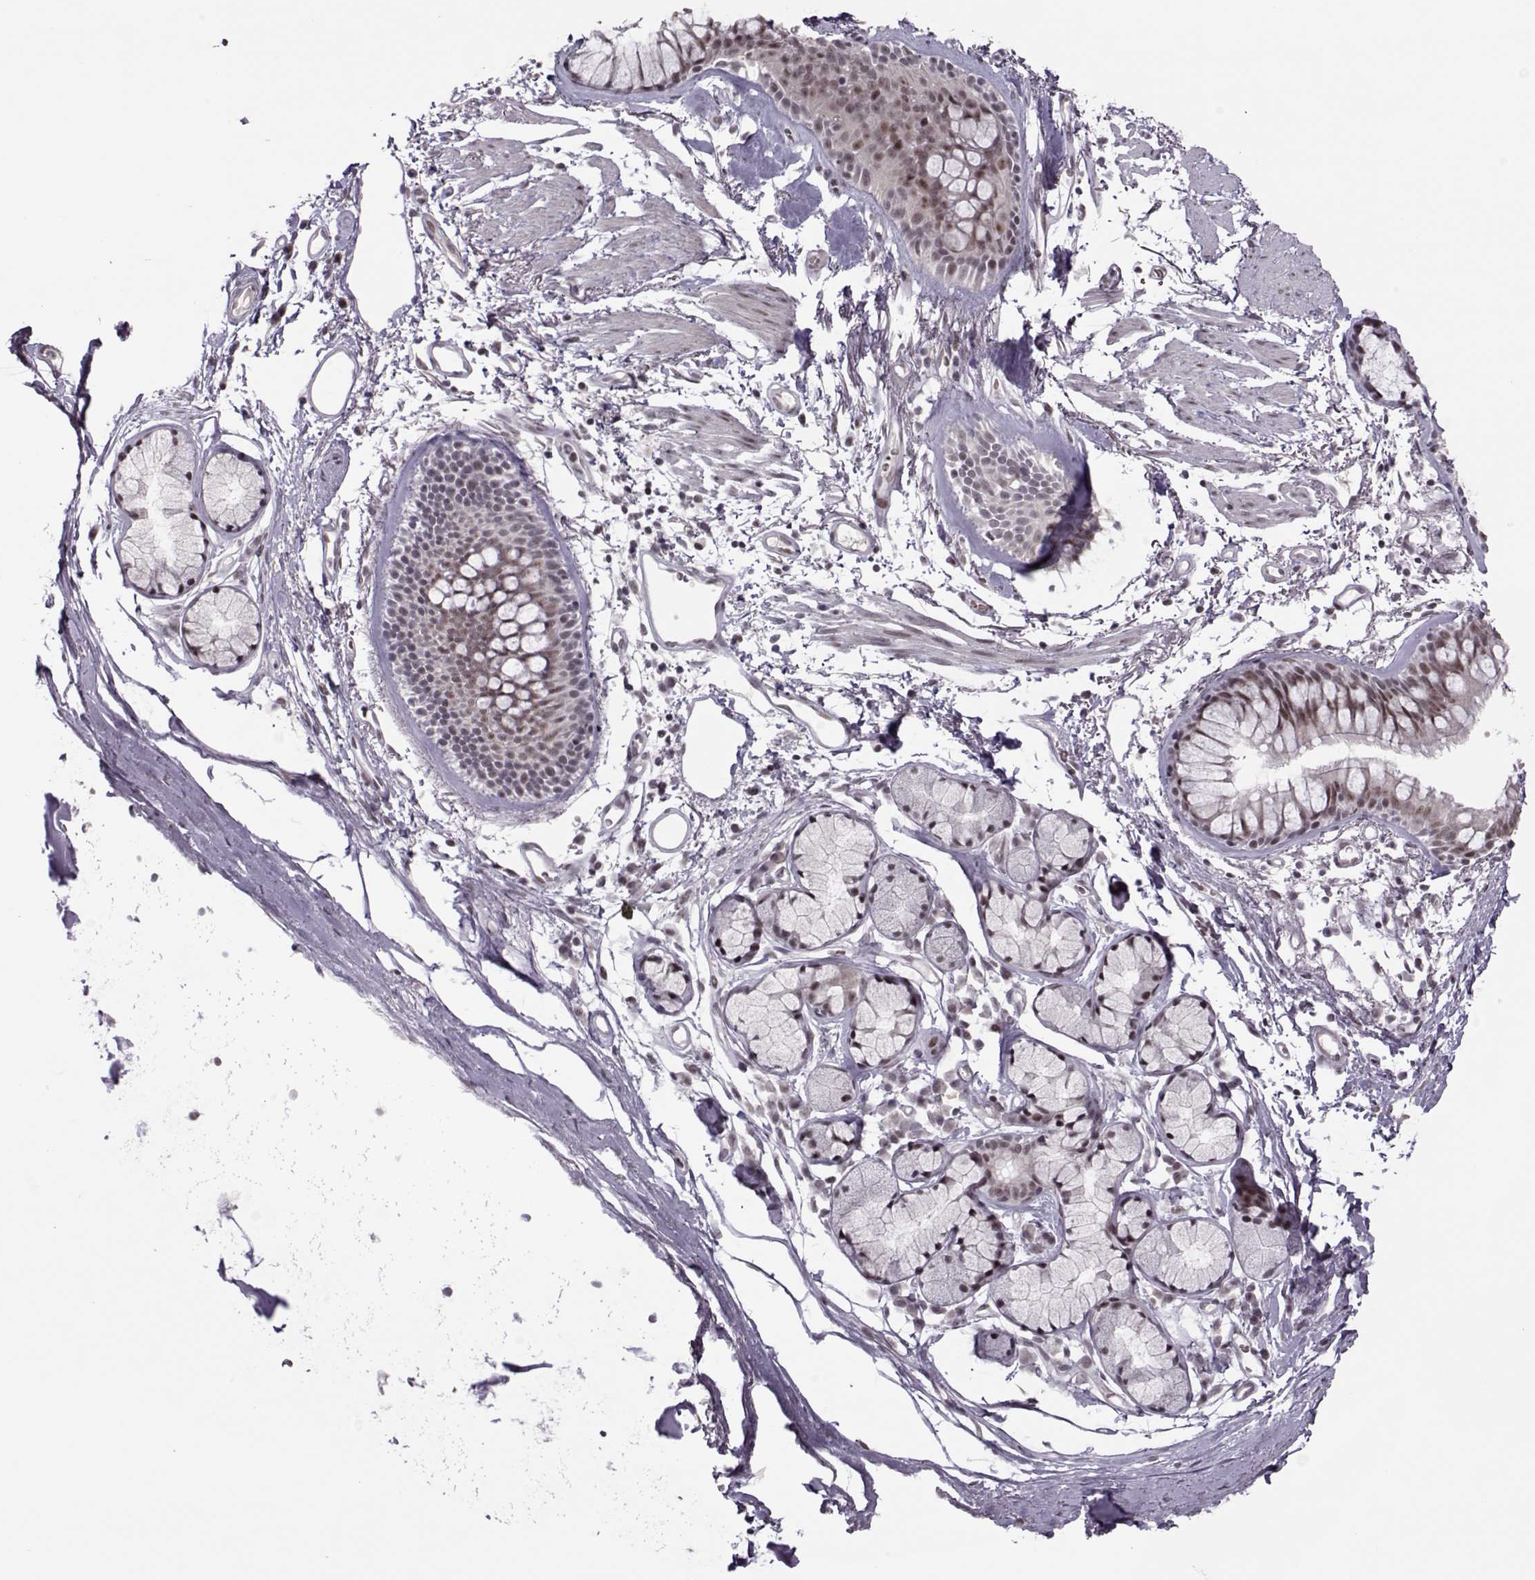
{"staining": {"intensity": "moderate", "quantity": ">75%", "location": "nuclear"}, "tissue": "bronchus", "cell_type": "Respiratory epithelial cells", "image_type": "normal", "snomed": [{"axis": "morphology", "description": "Normal tissue, NOS"}, {"axis": "morphology", "description": "Squamous cell carcinoma, NOS"}, {"axis": "topography", "description": "Cartilage tissue"}, {"axis": "topography", "description": "Bronchus"}], "caption": "Protein staining displays moderate nuclear expression in approximately >75% of respiratory epithelial cells in unremarkable bronchus.", "gene": "LIN28A", "patient": {"sex": "male", "age": 72}}